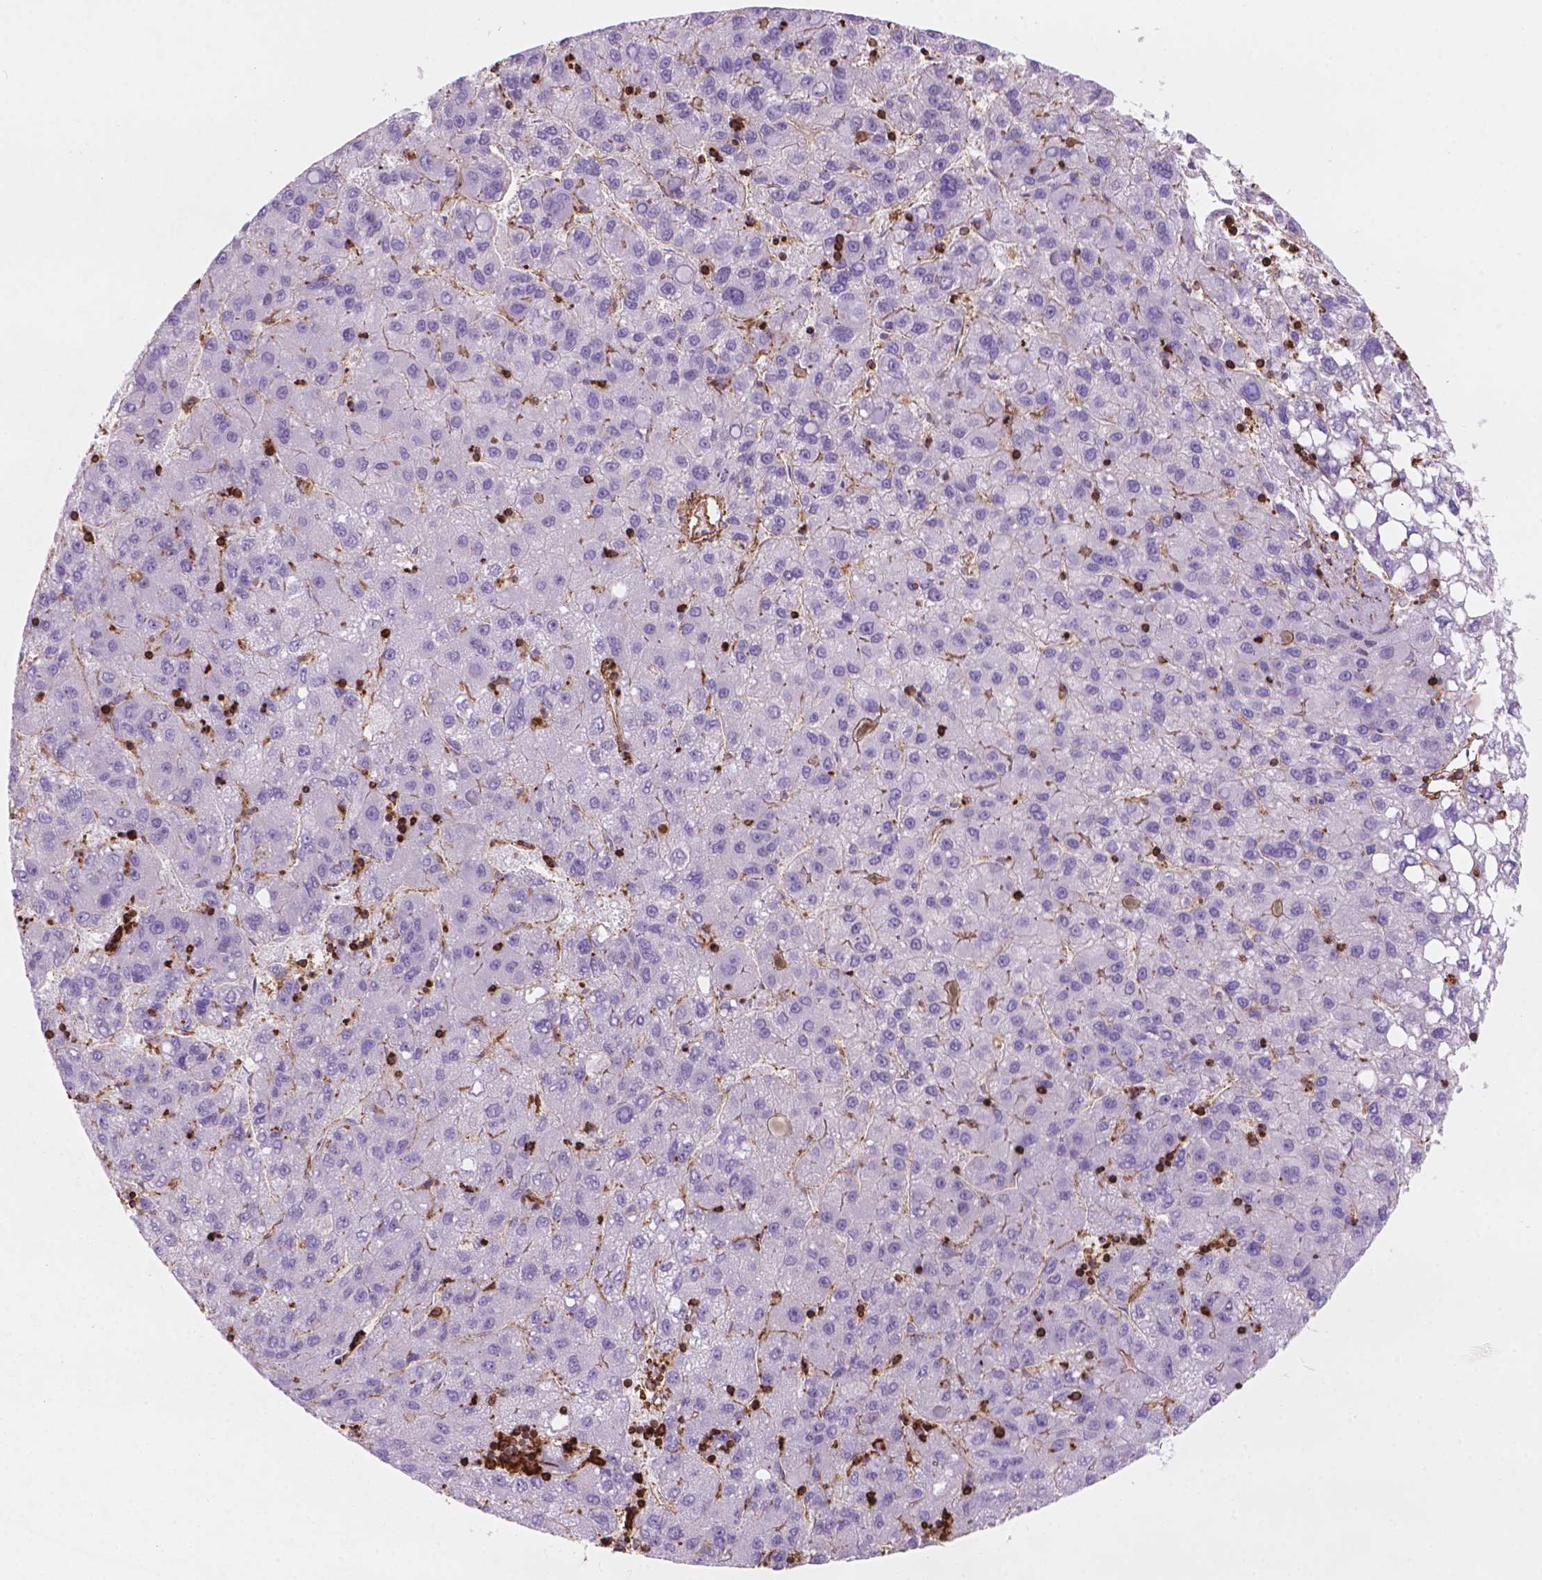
{"staining": {"intensity": "negative", "quantity": "none", "location": "none"}, "tissue": "liver cancer", "cell_type": "Tumor cells", "image_type": "cancer", "snomed": [{"axis": "morphology", "description": "Carcinoma, Hepatocellular, NOS"}, {"axis": "topography", "description": "Liver"}], "caption": "Image shows no protein expression in tumor cells of liver hepatocellular carcinoma tissue.", "gene": "PATJ", "patient": {"sex": "female", "age": 82}}